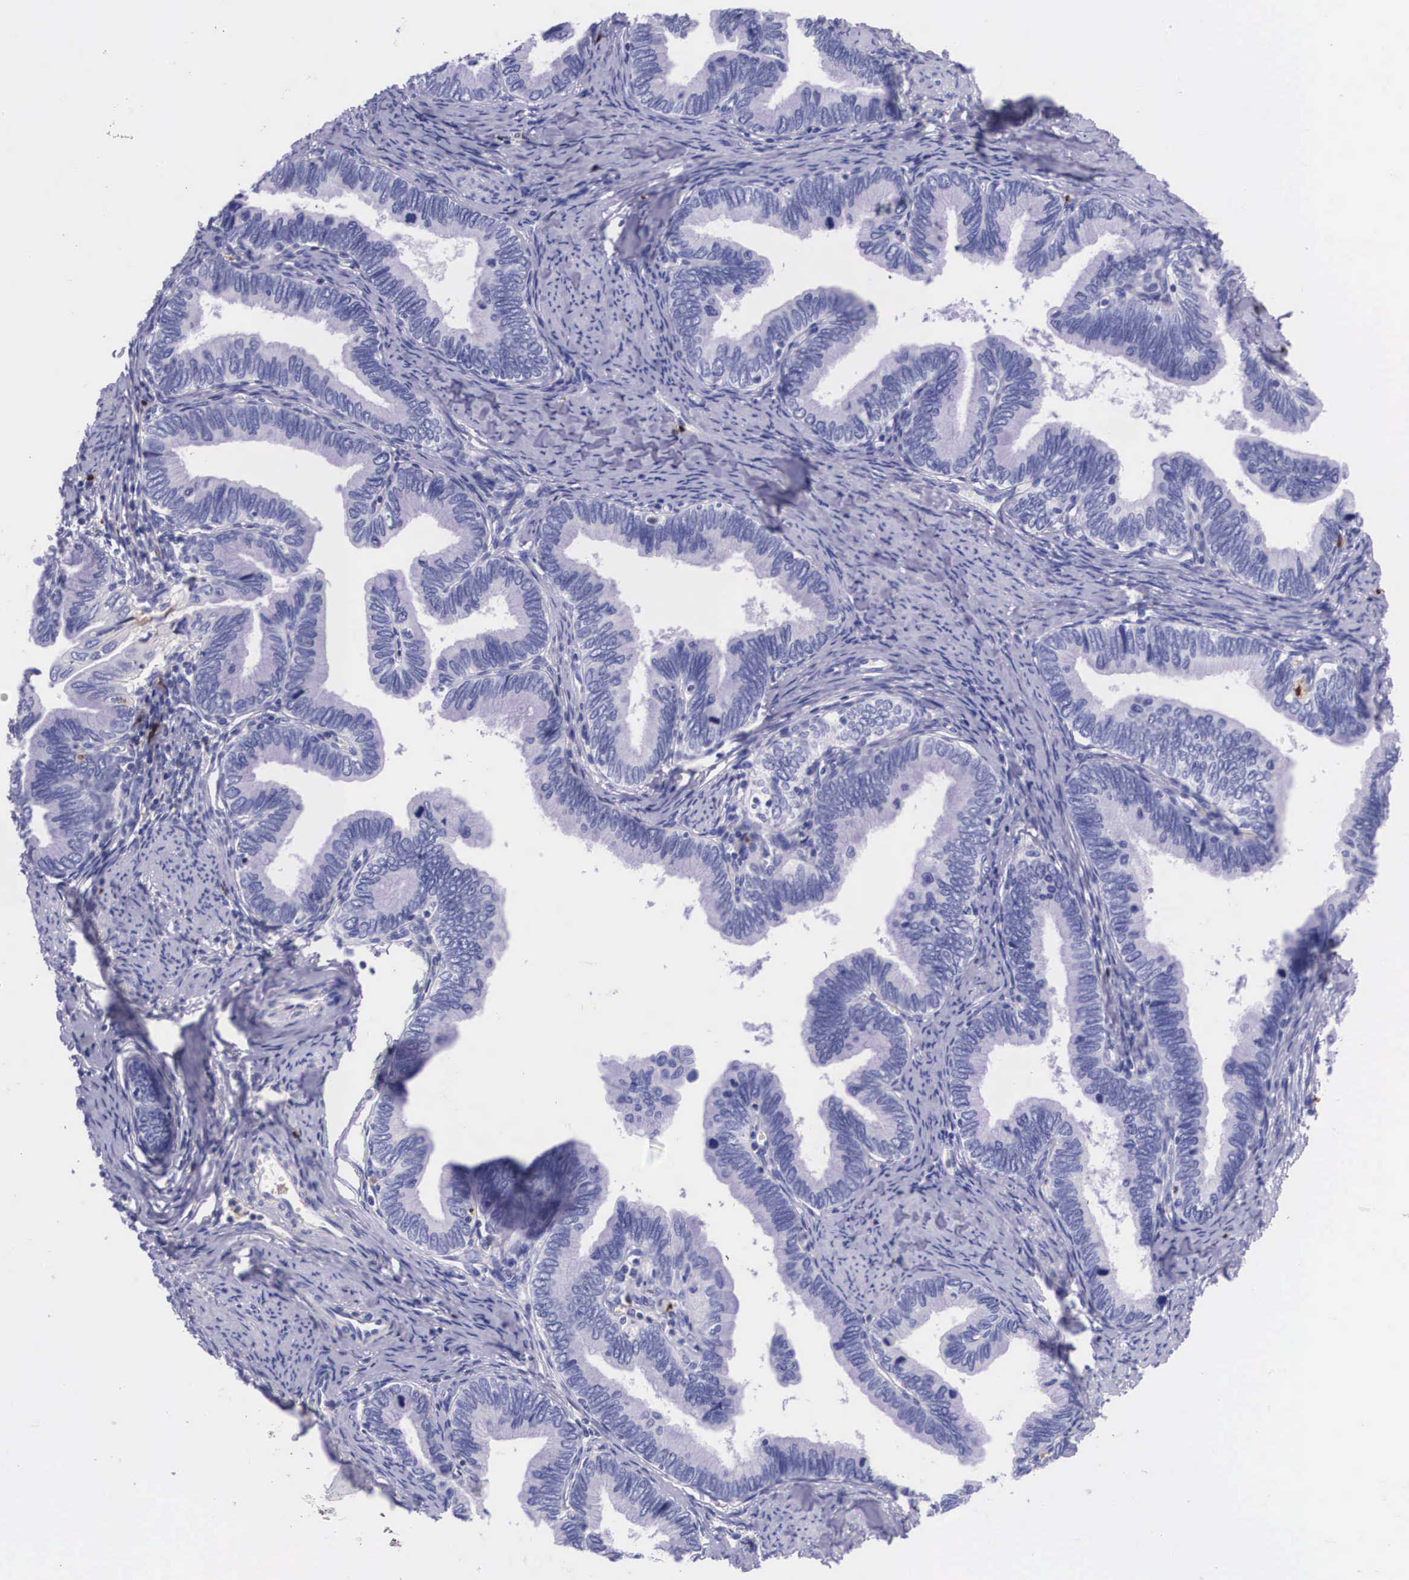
{"staining": {"intensity": "negative", "quantity": "none", "location": "none"}, "tissue": "cervical cancer", "cell_type": "Tumor cells", "image_type": "cancer", "snomed": [{"axis": "morphology", "description": "Adenocarcinoma, NOS"}, {"axis": "topography", "description": "Cervix"}], "caption": "The image reveals no staining of tumor cells in cervical cancer (adenocarcinoma).", "gene": "PLG", "patient": {"sex": "female", "age": 49}}